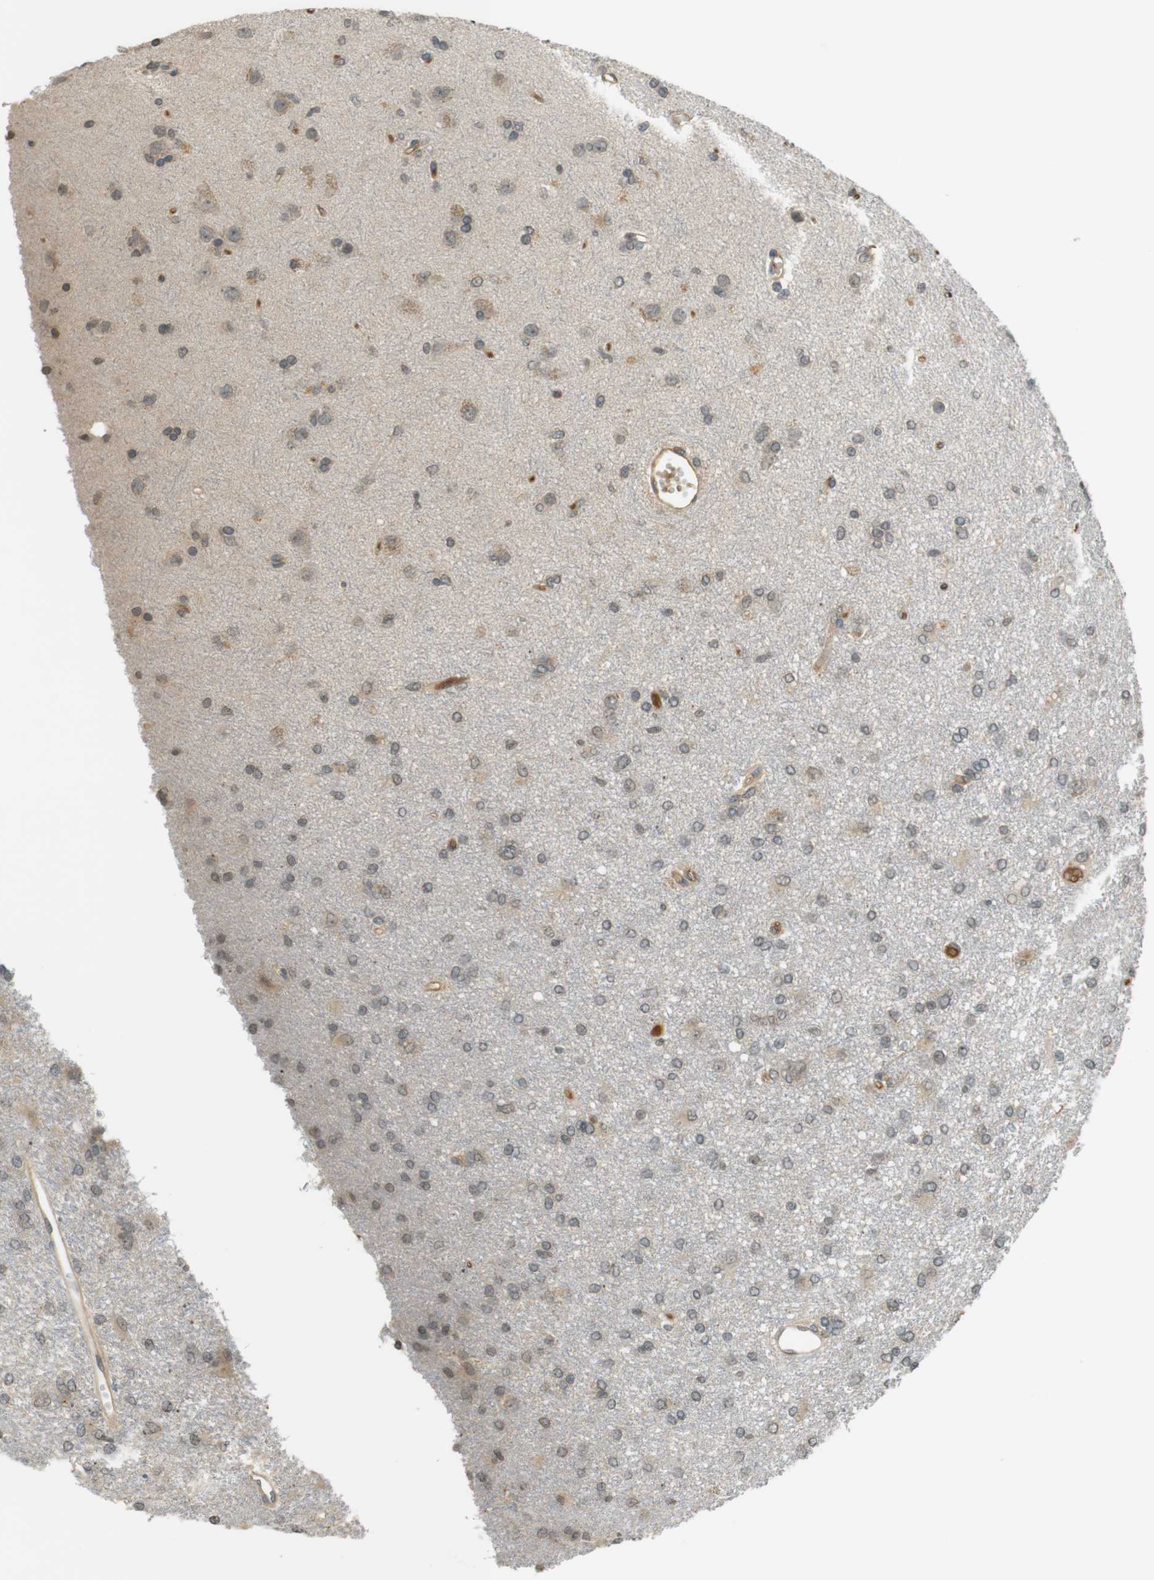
{"staining": {"intensity": "weak", "quantity": "<25%", "location": "cytoplasmic/membranous,nuclear"}, "tissue": "glioma", "cell_type": "Tumor cells", "image_type": "cancer", "snomed": [{"axis": "morphology", "description": "Glioma, malignant, High grade"}, {"axis": "topography", "description": "Brain"}], "caption": "Glioma was stained to show a protein in brown. There is no significant staining in tumor cells. The staining is performed using DAB brown chromogen with nuclei counter-stained in using hematoxylin.", "gene": "SRR", "patient": {"sex": "female", "age": 59}}